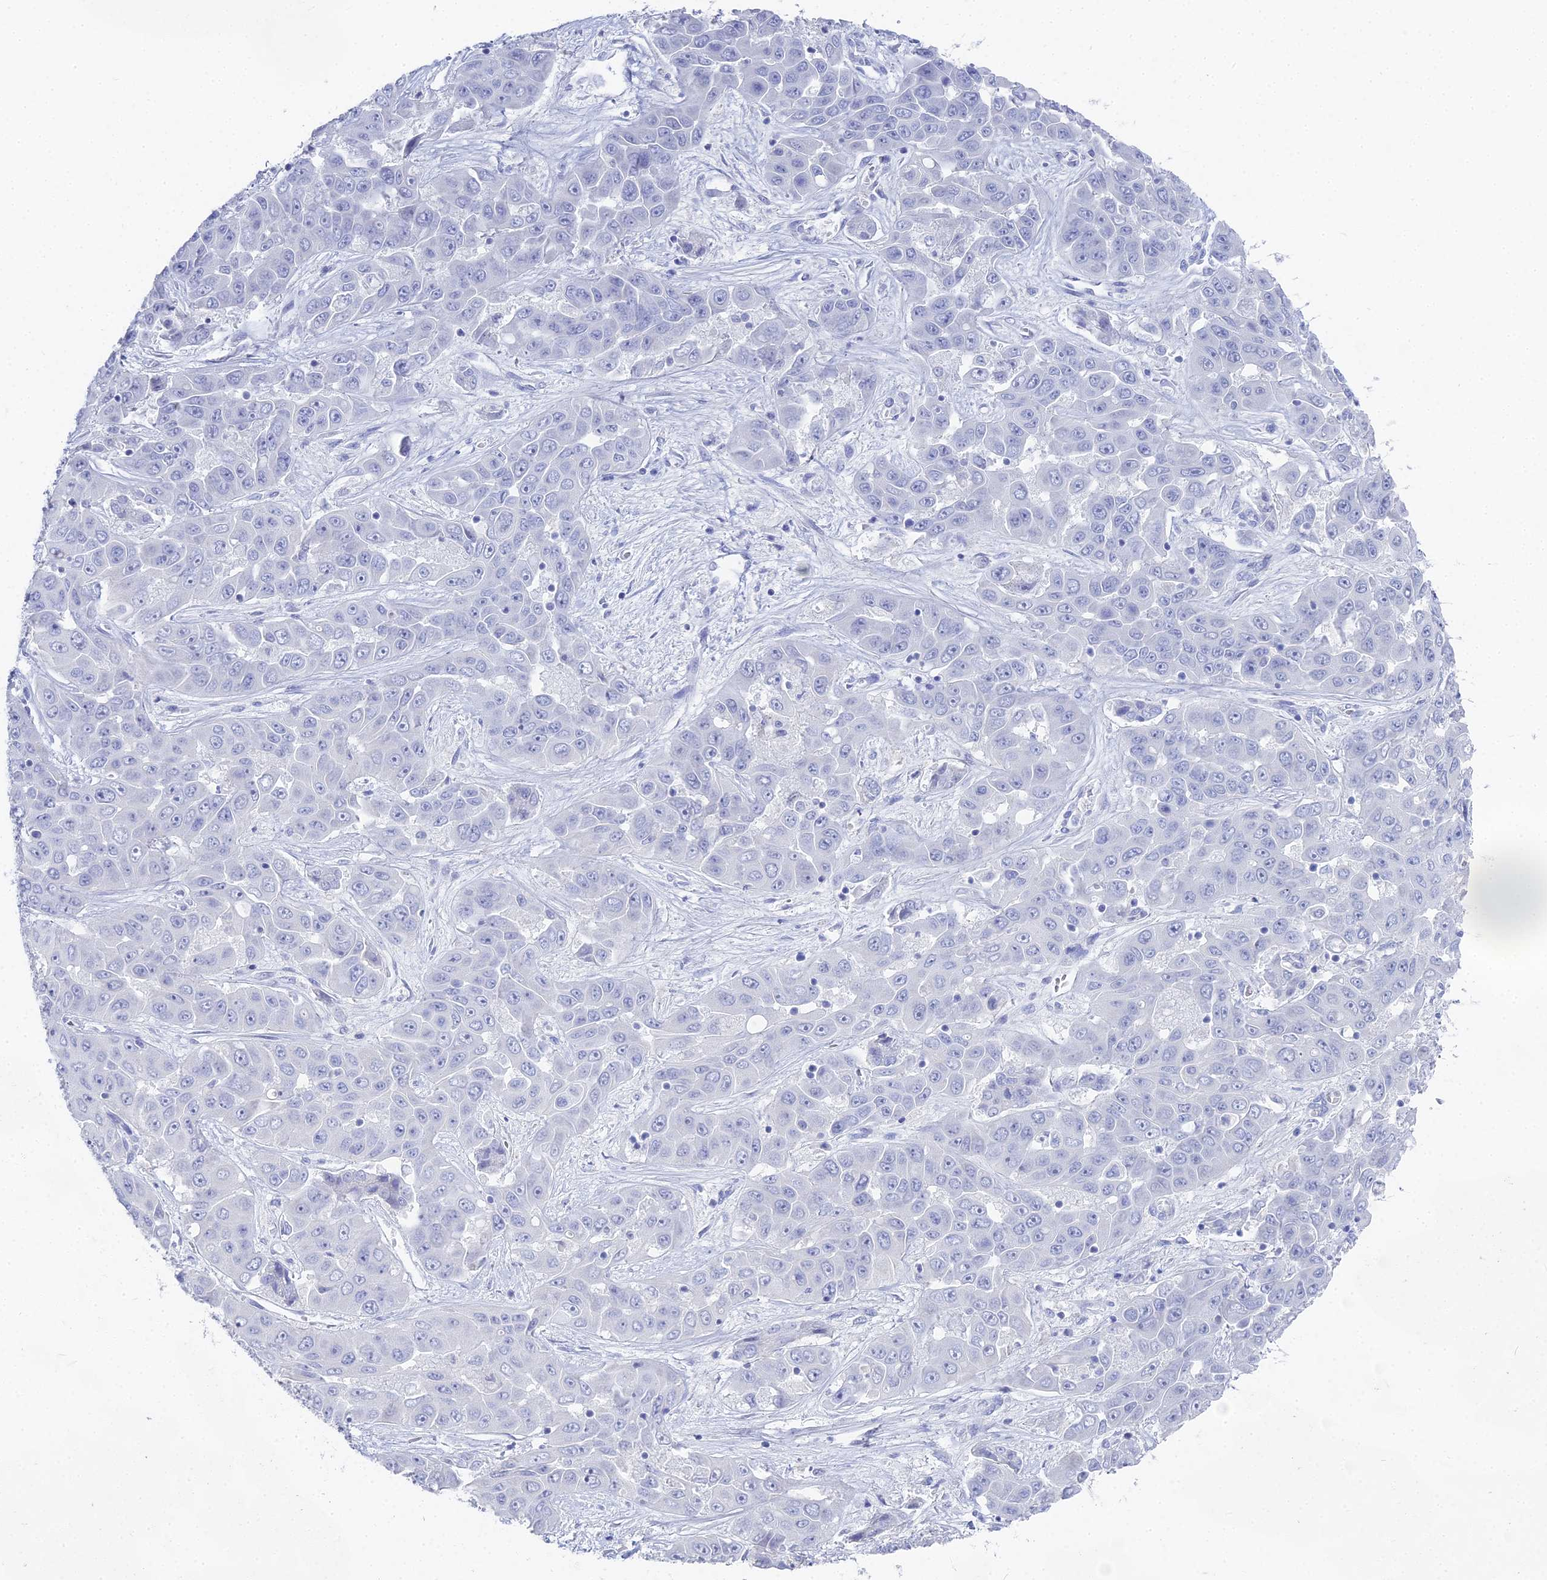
{"staining": {"intensity": "negative", "quantity": "none", "location": "none"}, "tissue": "liver cancer", "cell_type": "Tumor cells", "image_type": "cancer", "snomed": [{"axis": "morphology", "description": "Cholangiocarcinoma"}, {"axis": "topography", "description": "Liver"}], "caption": "IHC photomicrograph of human liver cholangiocarcinoma stained for a protein (brown), which shows no expression in tumor cells. (Immunohistochemistry (ihc), brightfield microscopy, high magnification).", "gene": "ALPP", "patient": {"sex": "female", "age": 52}}